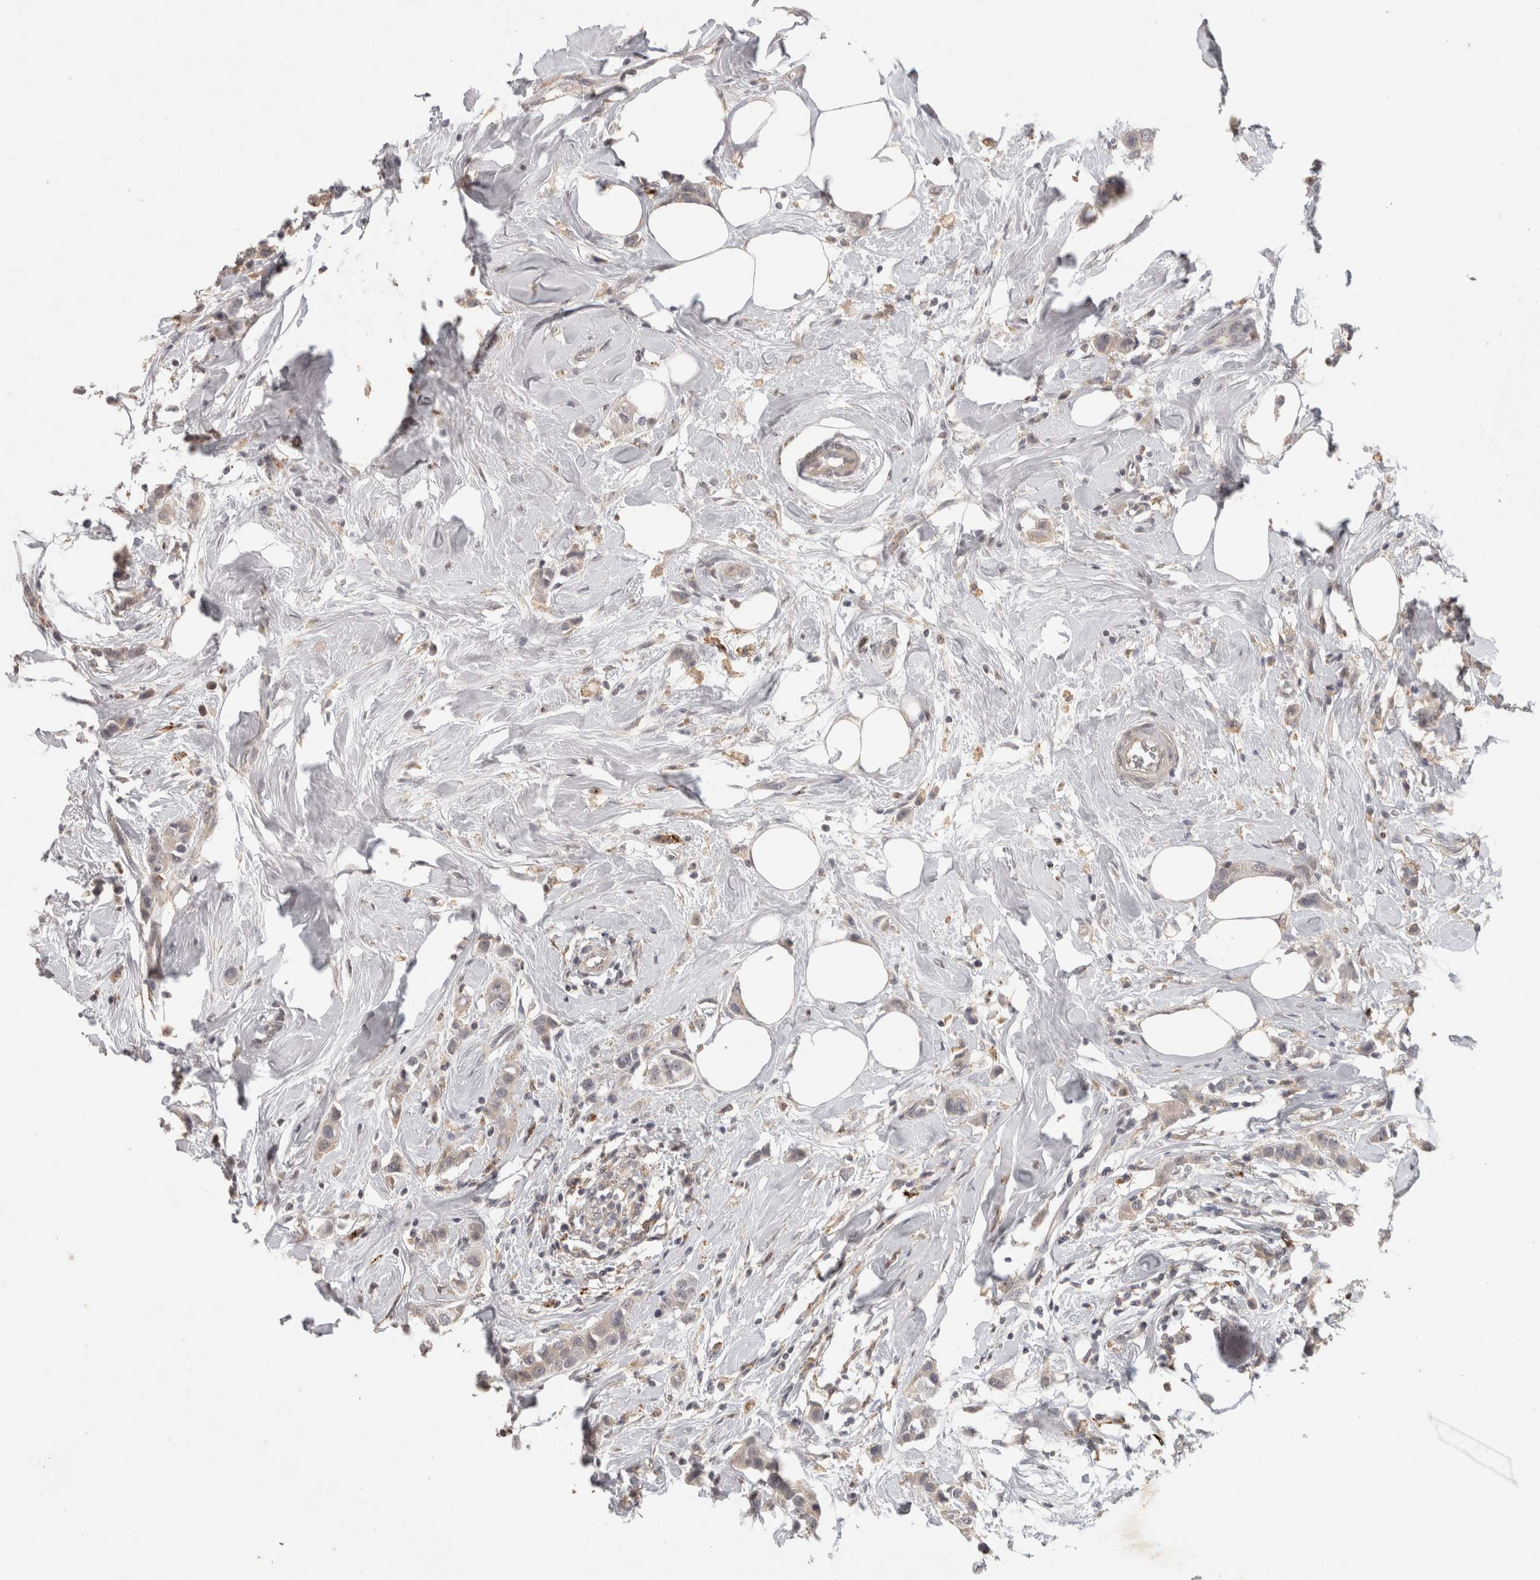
{"staining": {"intensity": "negative", "quantity": "none", "location": "none"}, "tissue": "breast cancer", "cell_type": "Tumor cells", "image_type": "cancer", "snomed": [{"axis": "morphology", "description": "Normal tissue, NOS"}, {"axis": "morphology", "description": "Duct carcinoma"}, {"axis": "topography", "description": "Breast"}], "caption": "An image of human breast intraductal carcinoma is negative for staining in tumor cells.", "gene": "HAVCR2", "patient": {"sex": "female", "age": 50}}